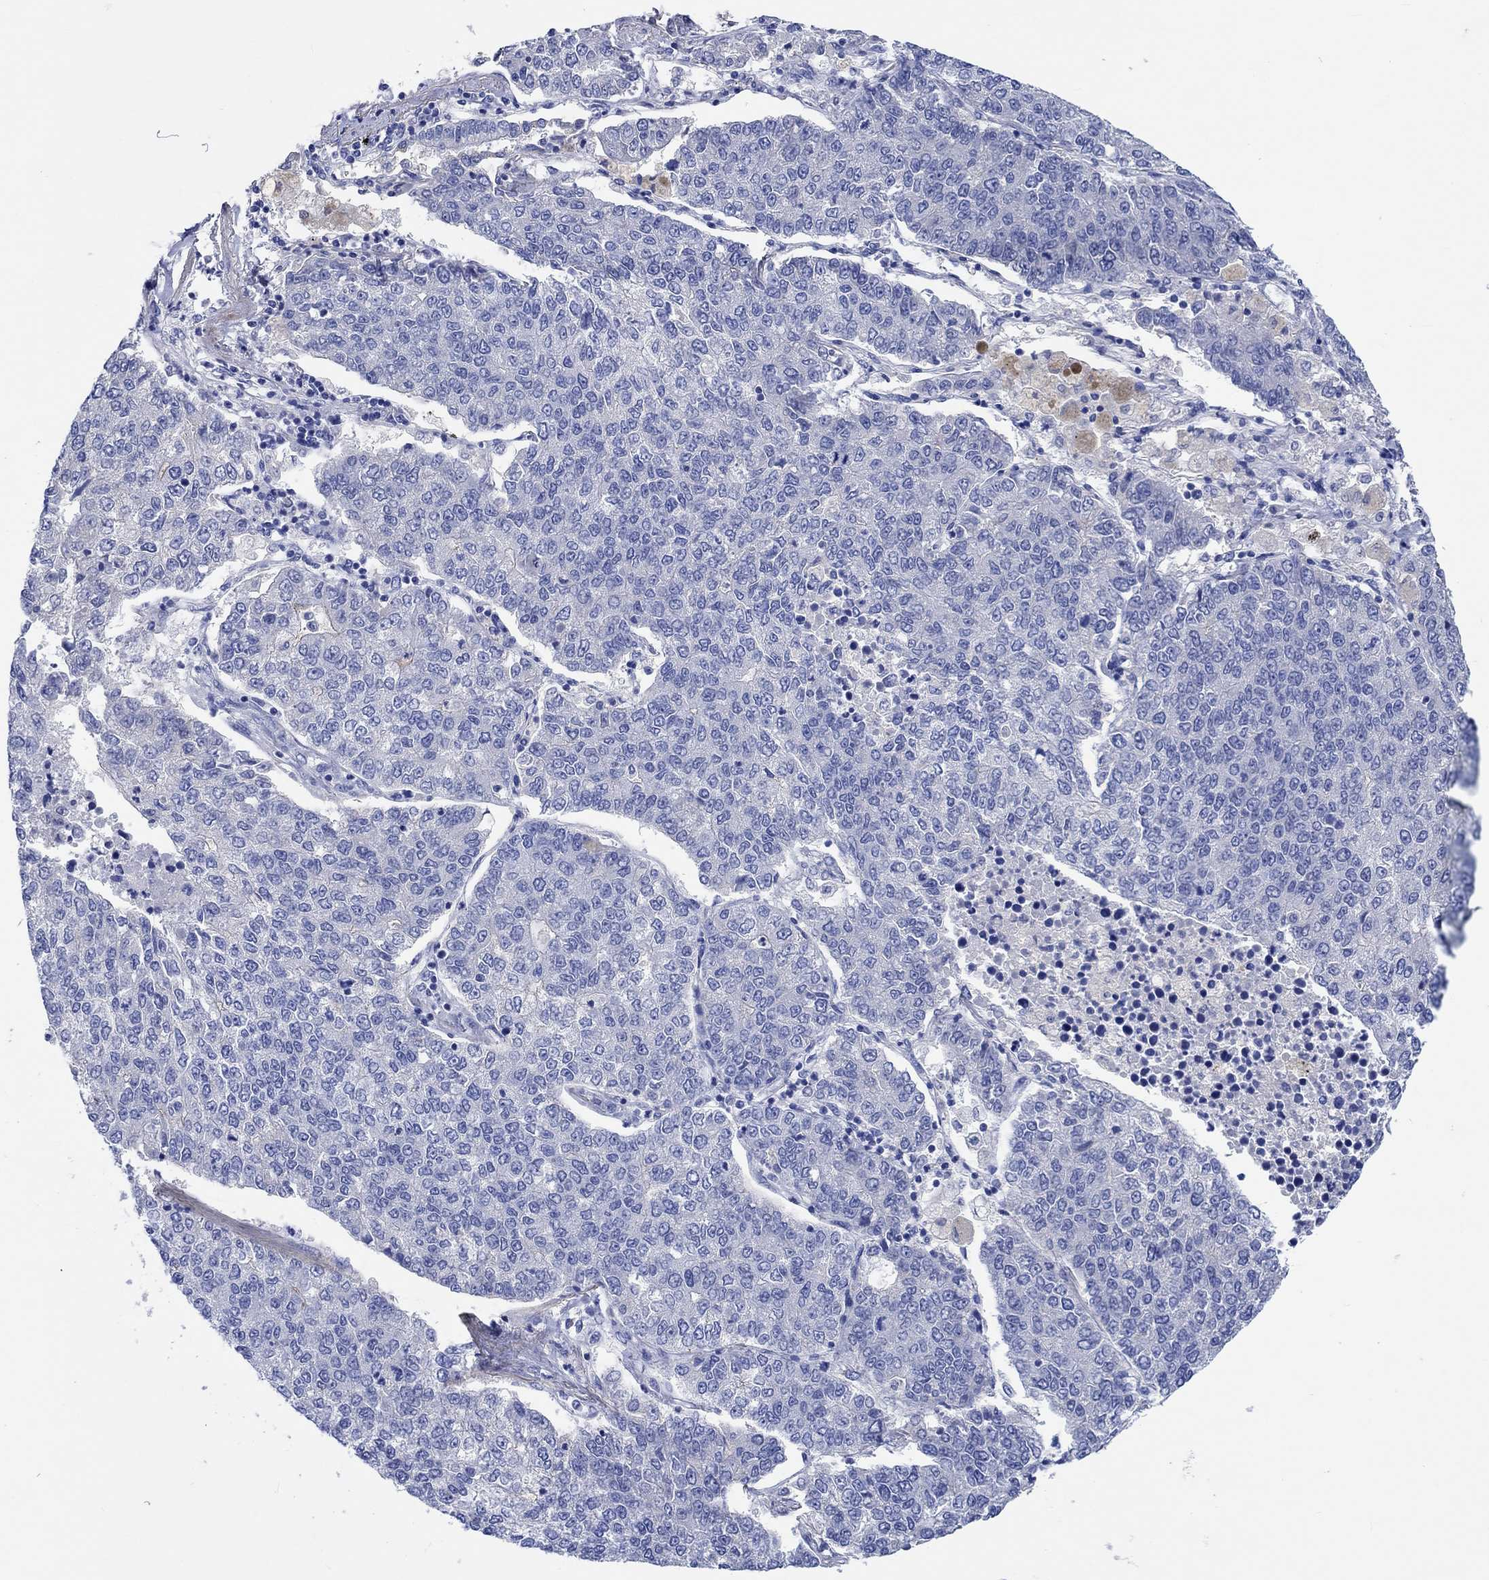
{"staining": {"intensity": "negative", "quantity": "none", "location": "none"}, "tissue": "lung cancer", "cell_type": "Tumor cells", "image_type": "cancer", "snomed": [{"axis": "morphology", "description": "Adenocarcinoma, NOS"}, {"axis": "topography", "description": "Lung"}], "caption": "This is an IHC image of lung cancer (adenocarcinoma). There is no staining in tumor cells.", "gene": "SHISA4", "patient": {"sex": "male", "age": 49}}